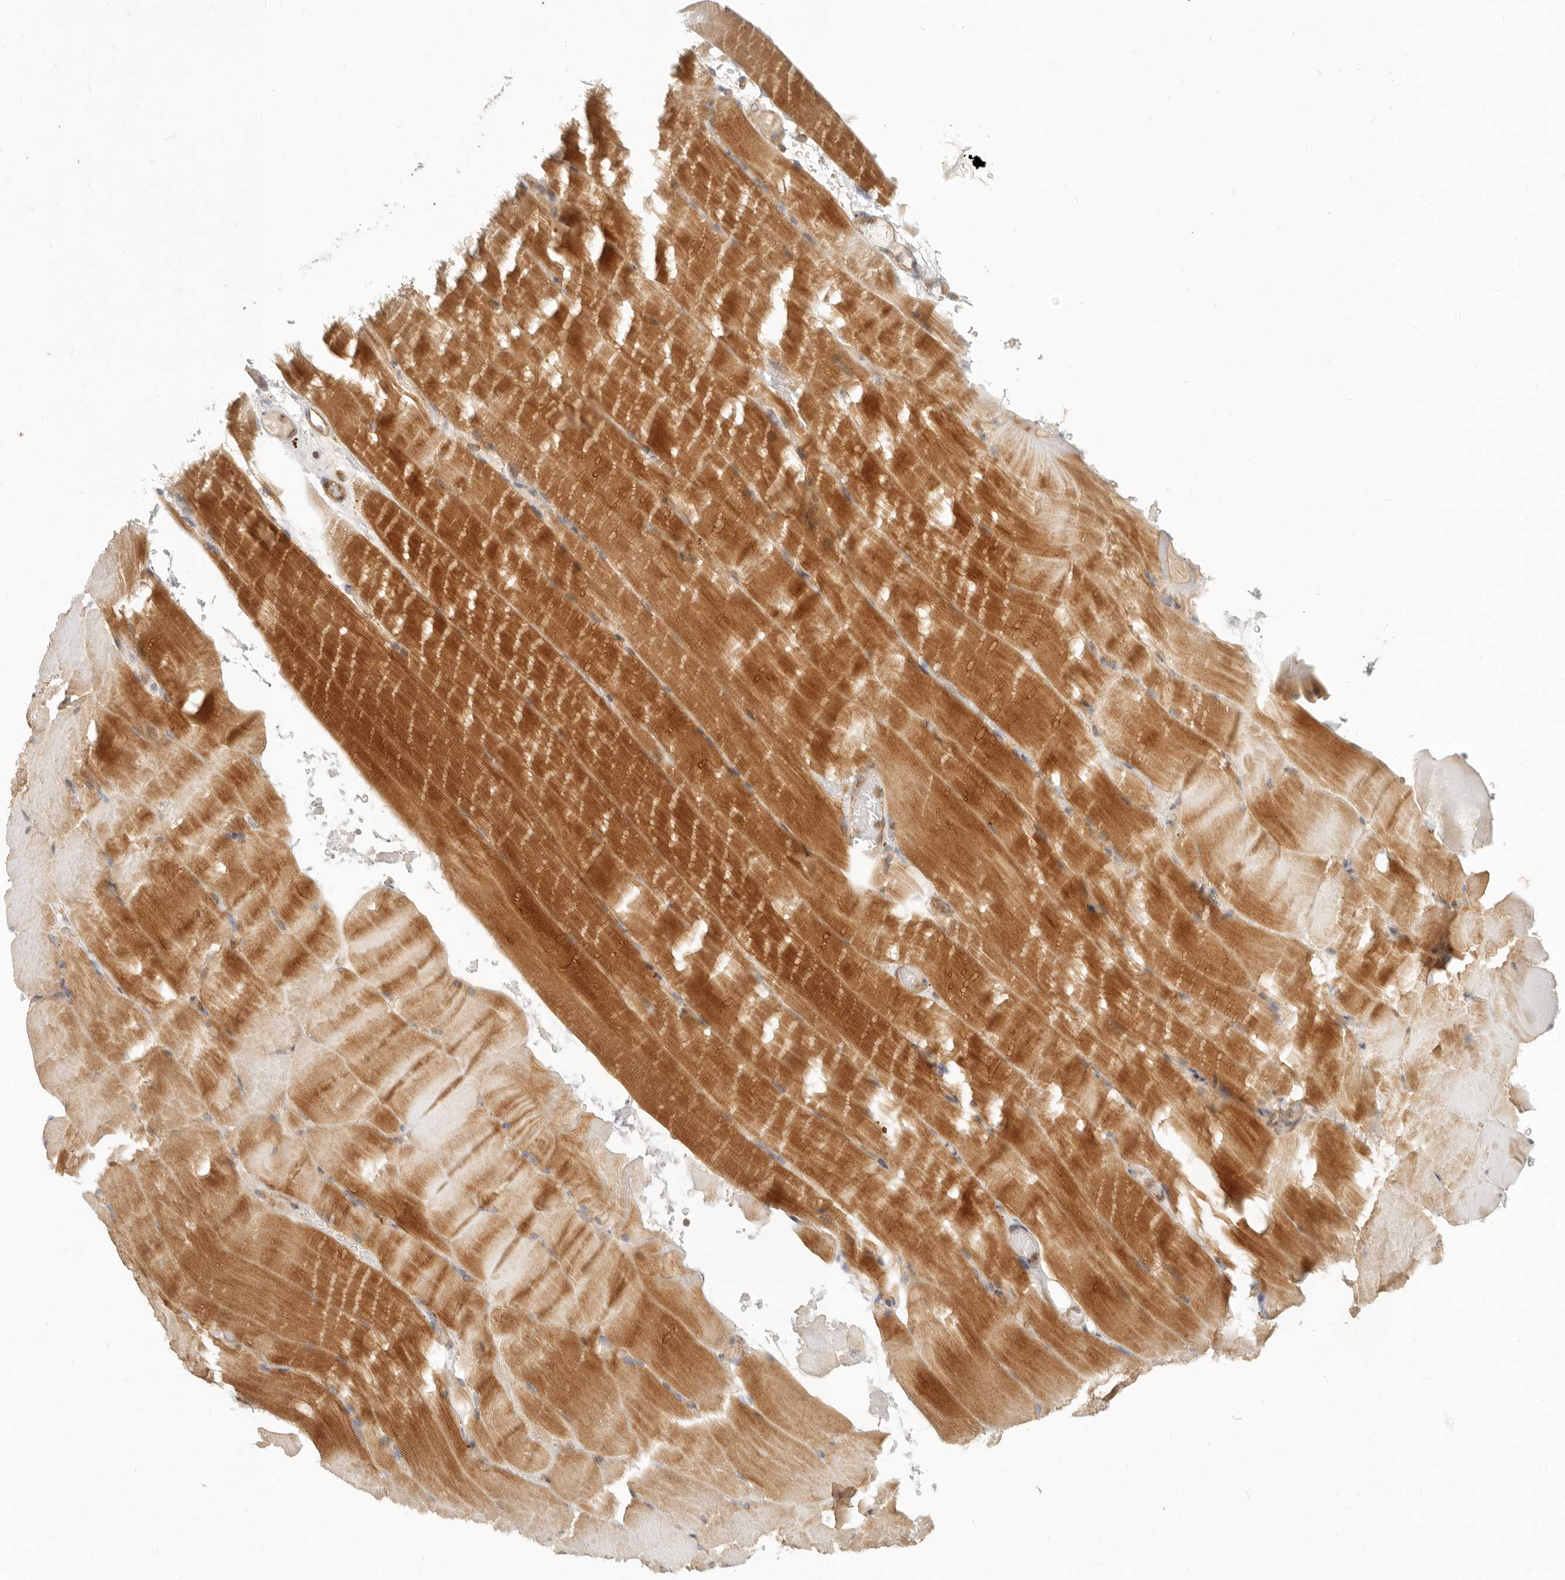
{"staining": {"intensity": "moderate", "quantity": ">75%", "location": "cytoplasmic/membranous"}, "tissue": "skeletal muscle", "cell_type": "Myocytes", "image_type": "normal", "snomed": [{"axis": "morphology", "description": "Normal tissue, NOS"}, {"axis": "topography", "description": "Skeletal muscle"}, {"axis": "topography", "description": "Parathyroid gland"}], "caption": "Immunohistochemistry (IHC) histopathology image of unremarkable skeletal muscle: human skeletal muscle stained using immunohistochemistry (IHC) demonstrates medium levels of moderate protein expression localized specifically in the cytoplasmic/membranous of myocytes, appearing as a cytoplasmic/membranous brown color.", "gene": "UFSP1", "patient": {"sex": "female", "age": 37}}